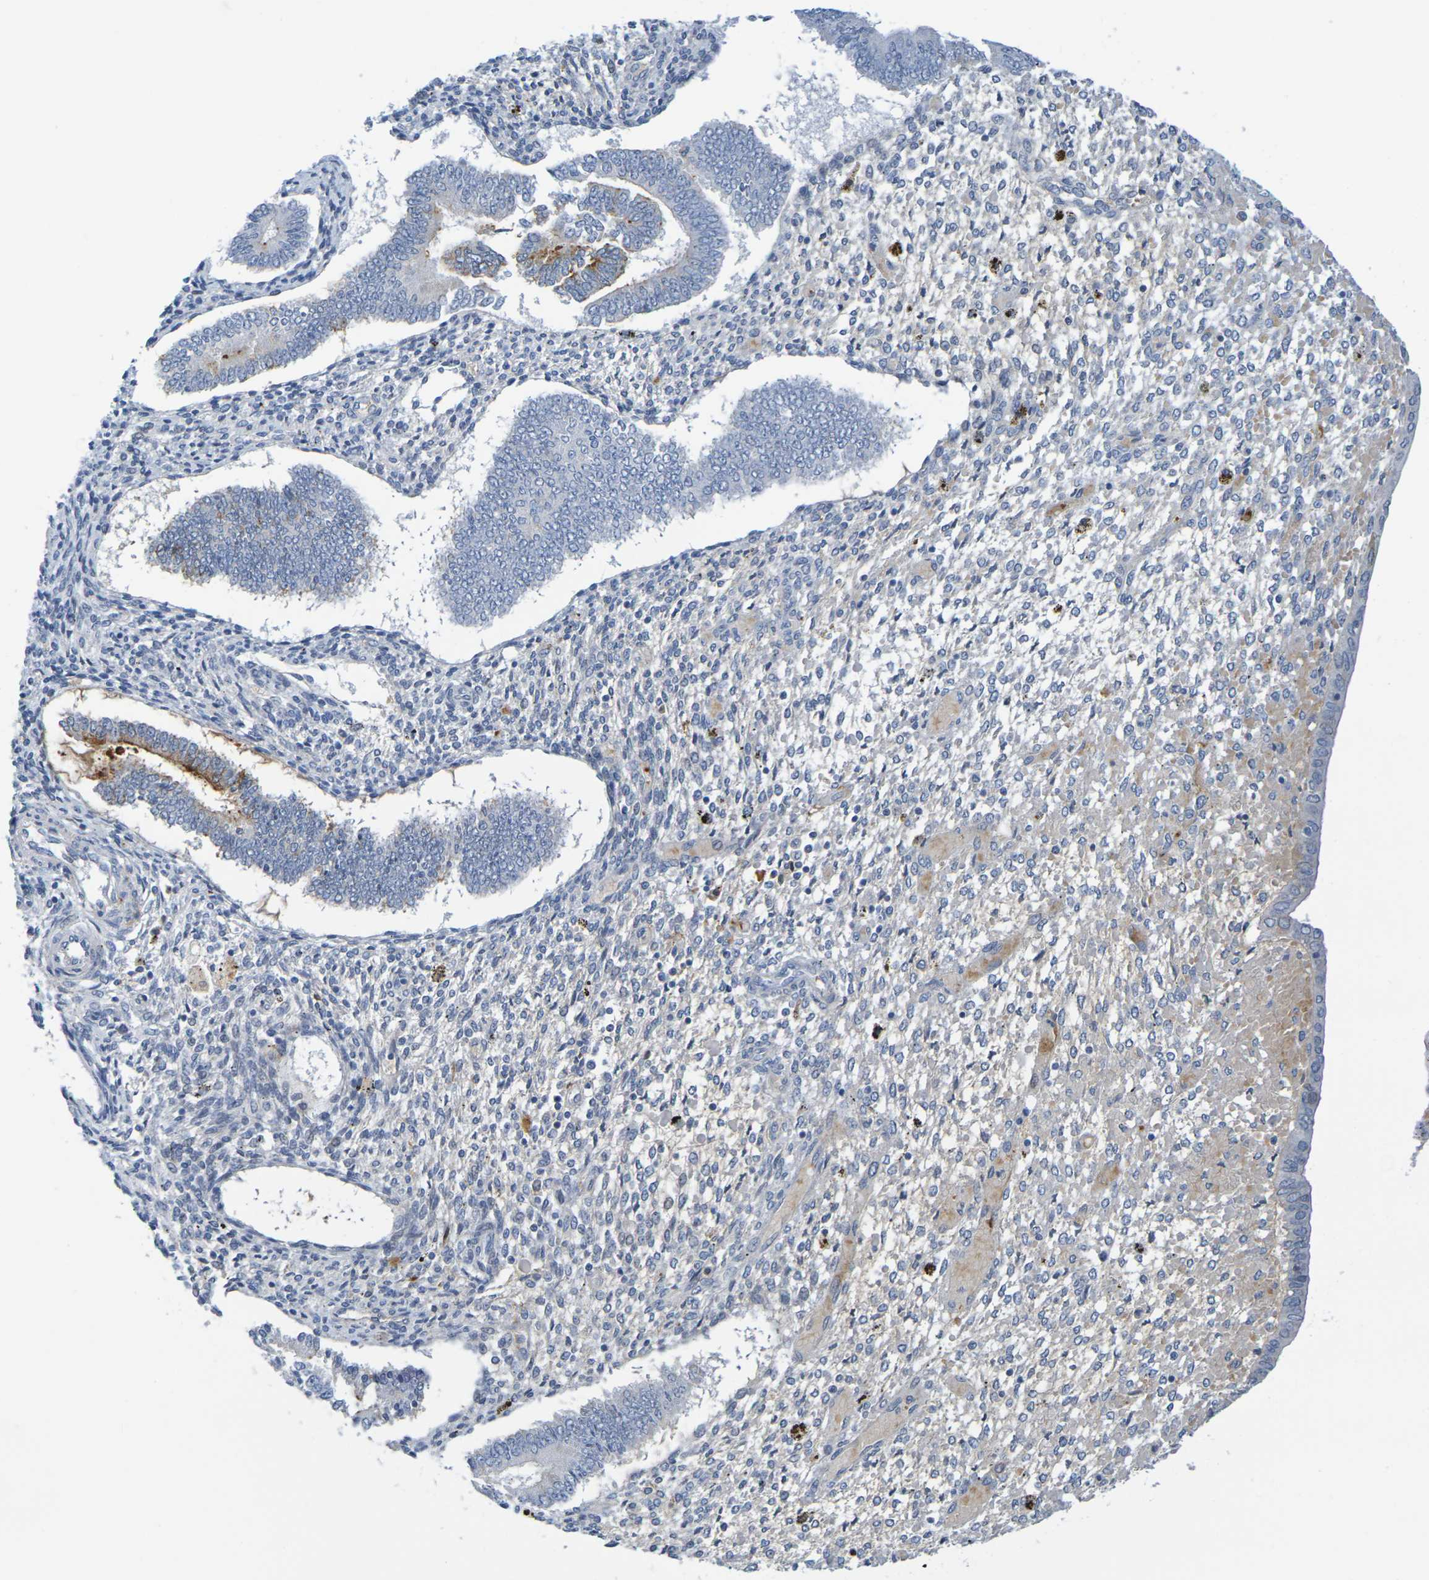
{"staining": {"intensity": "moderate", "quantity": "<25%", "location": "cytoplasmic/membranous"}, "tissue": "endometrium", "cell_type": "Cells in endometrial stroma", "image_type": "normal", "snomed": [{"axis": "morphology", "description": "Normal tissue, NOS"}, {"axis": "topography", "description": "Endometrium"}], "caption": "Immunohistochemical staining of normal human endometrium displays low levels of moderate cytoplasmic/membranous positivity in approximately <25% of cells in endometrial stroma. (DAB IHC, brown staining for protein, blue staining for nuclei).", "gene": "IL10", "patient": {"sex": "female", "age": 42}}